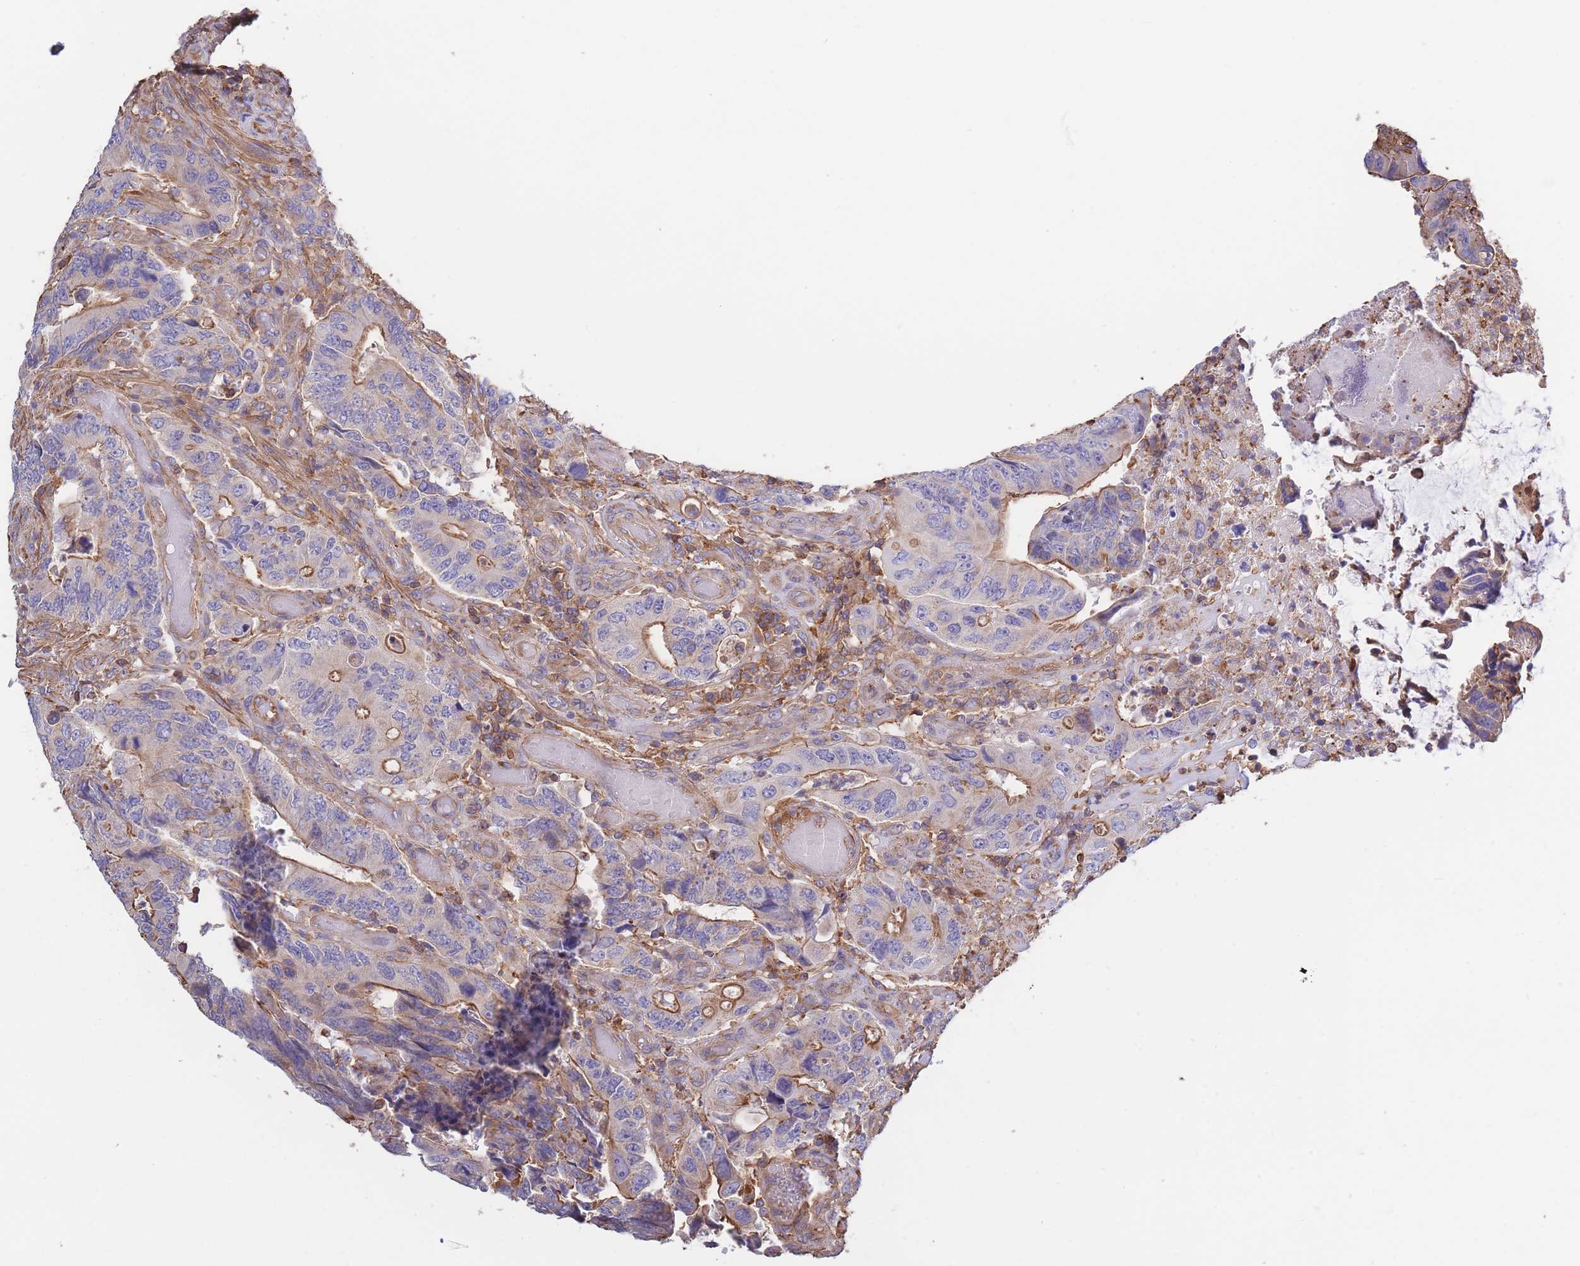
{"staining": {"intensity": "moderate", "quantity": "25%-75%", "location": "cytoplasmic/membranous"}, "tissue": "colorectal cancer", "cell_type": "Tumor cells", "image_type": "cancer", "snomed": [{"axis": "morphology", "description": "Adenocarcinoma, NOS"}, {"axis": "topography", "description": "Colon"}], "caption": "Adenocarcinoma (colorectal) tissue exhibits moderate cytoplasmic/membranous staining in approximately 25%-75% of tumor cells", "gene": "LRRN4CL", "patient": {"sex": "male", "age": 87}}